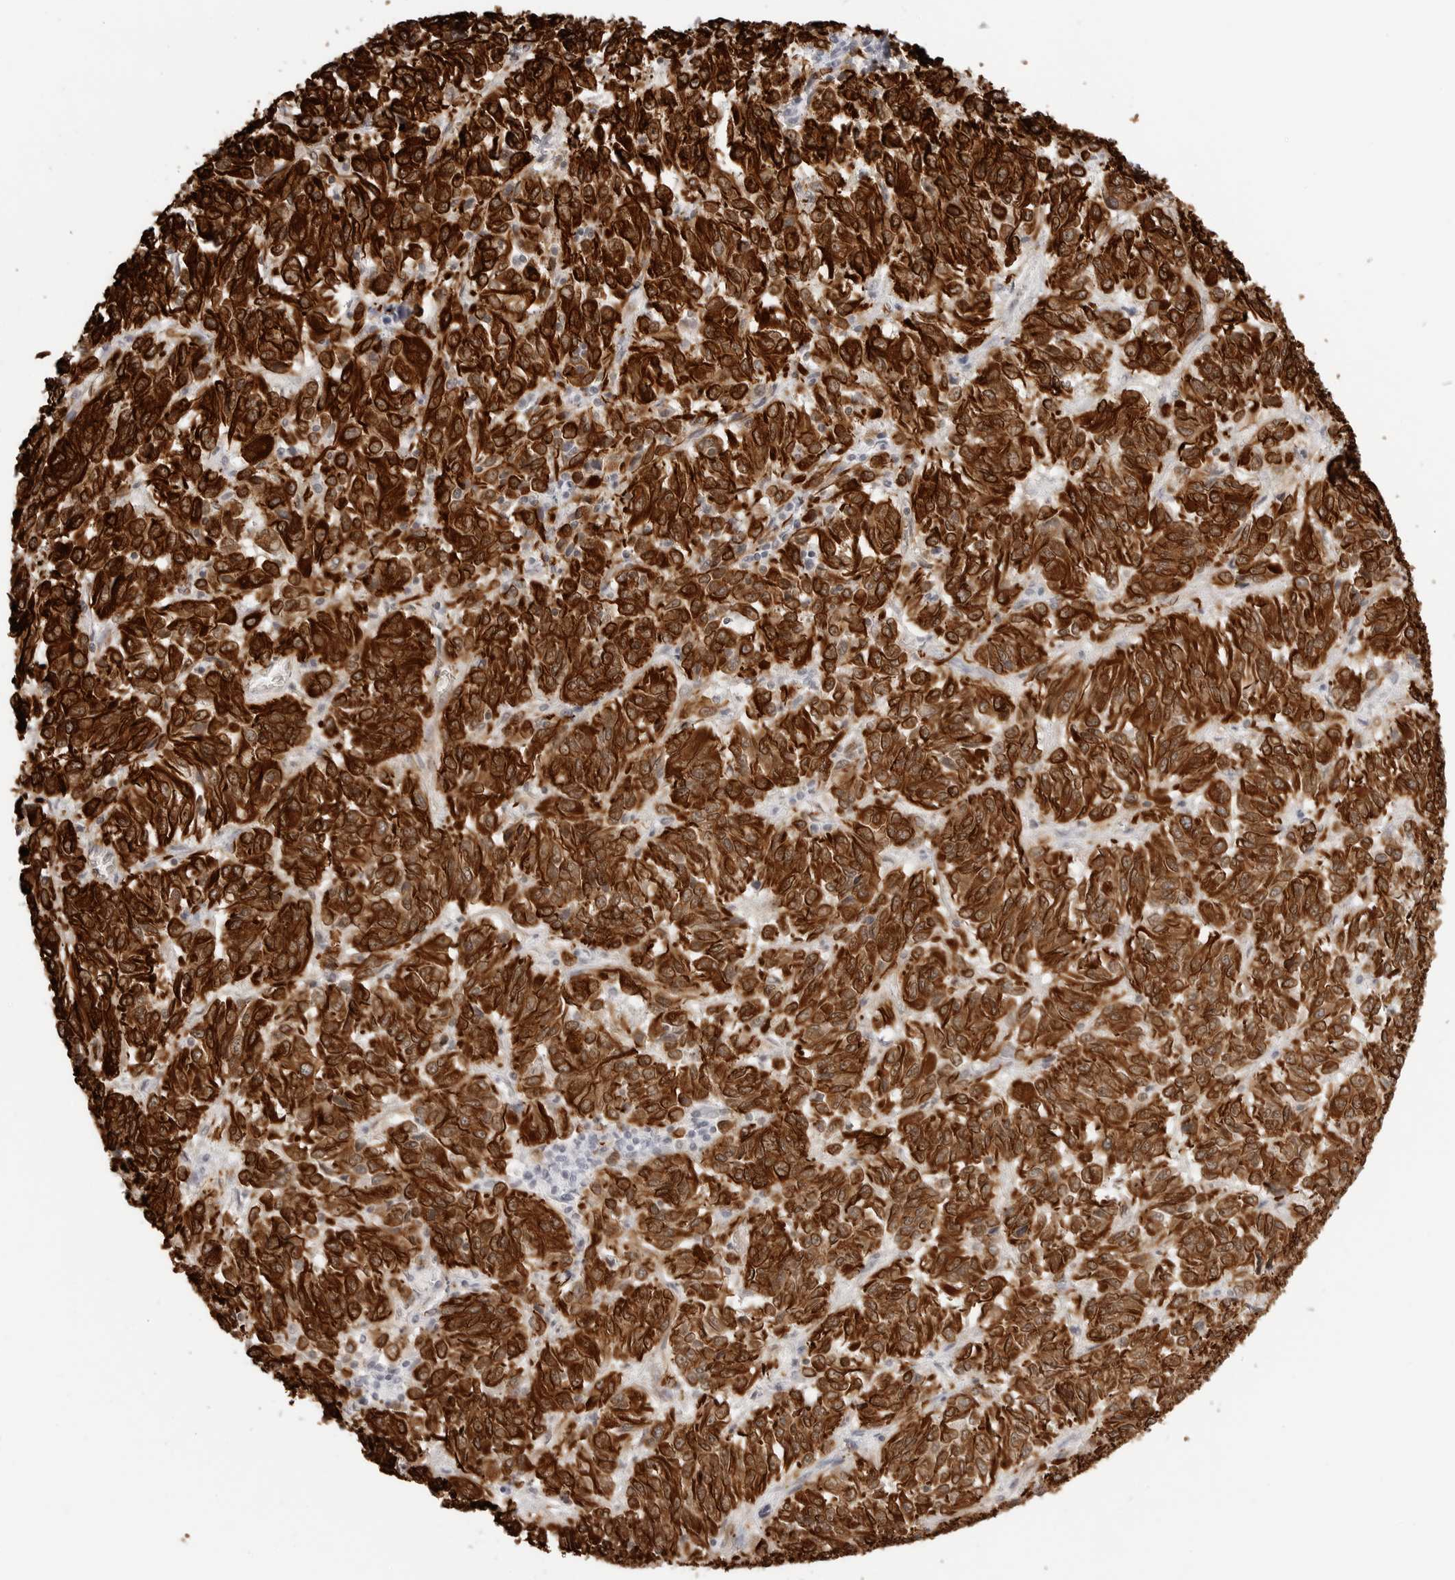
{"staining": {"intensity": "strong", "quantity": ">75%", "location": "cytoplasmic/membranous"}, "tissue": "melanoma", "cell_type": "Tumor cells", "image_type": "cancer", "snomed": [{"axis": "morphology", "description": "Malignant melanoma, Metastatic site"}, {"axis": "topography", "description": "Lung"}], "caption": "High-magnification brightfield microscopy of melanoma stained with DAB (3,3'-diaminobenzidine) (brown) and counterstained with hematoxylin (blue). tumor cells exhibit strong cytoplasmic/membranous positivity is identified in about>75% of cells.", "gene": "NES", "patient": {"sex": "male", "age": 64}}